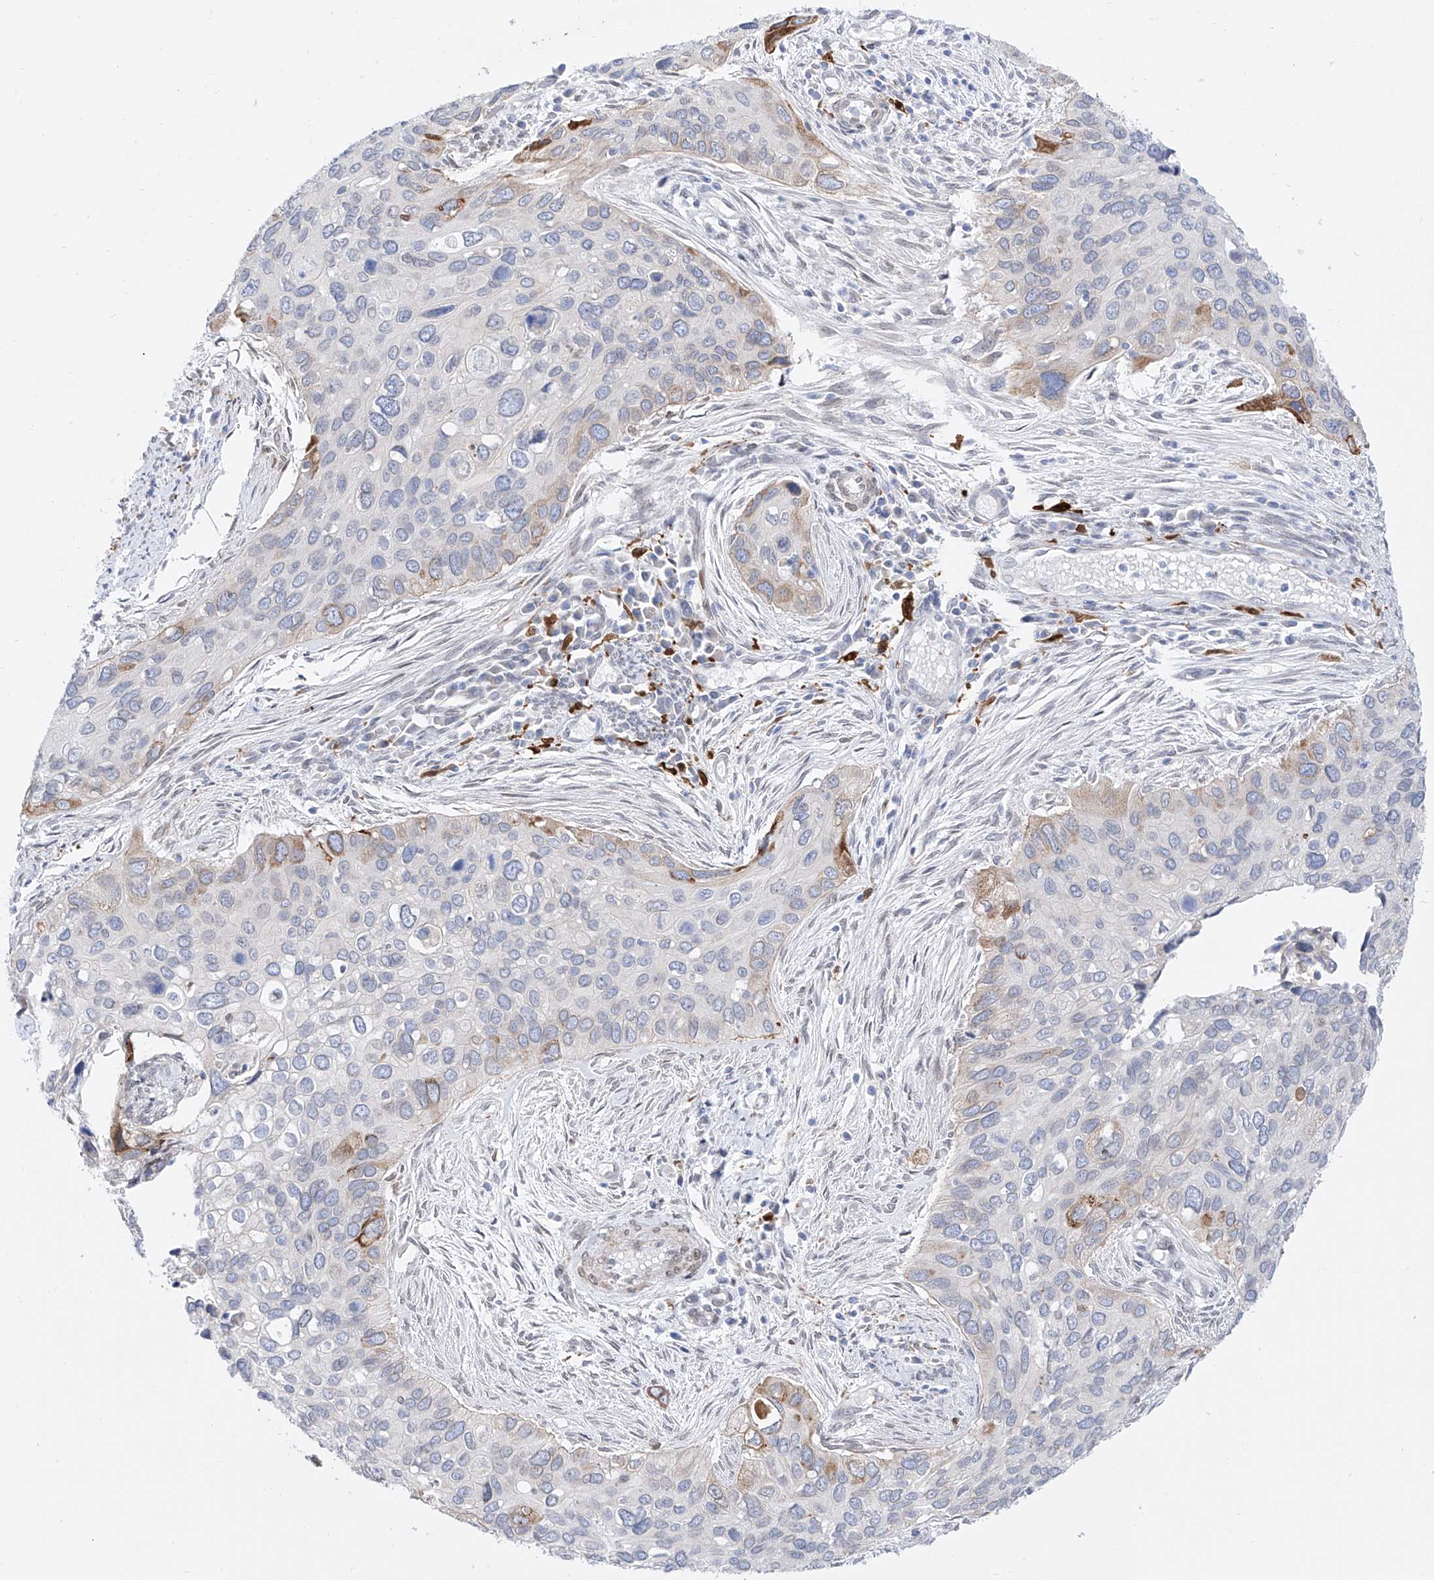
{"staining": {"intensity": "moderate", "quantity": "<25%", "location": "cytoplasmic/membranous"}, "tissue": "cervical cancer", "cell_type": "Tumor cells", "image_type": "cancer", "snomed": [{"axis": "morphology", "description": "Squamous cell carcinoma, NOS"}, {"axis": "topography", "description": "Cervix"}], "caption": "This micrograph displays immunohistochemistry staining of squamous cell carcinoma (cervical), with low moderate cytoplasmic/membranous staining in about <25% of tumor cells.", "gene": "LCLAT1", "patient": {"sex": "female", "age": 55}}